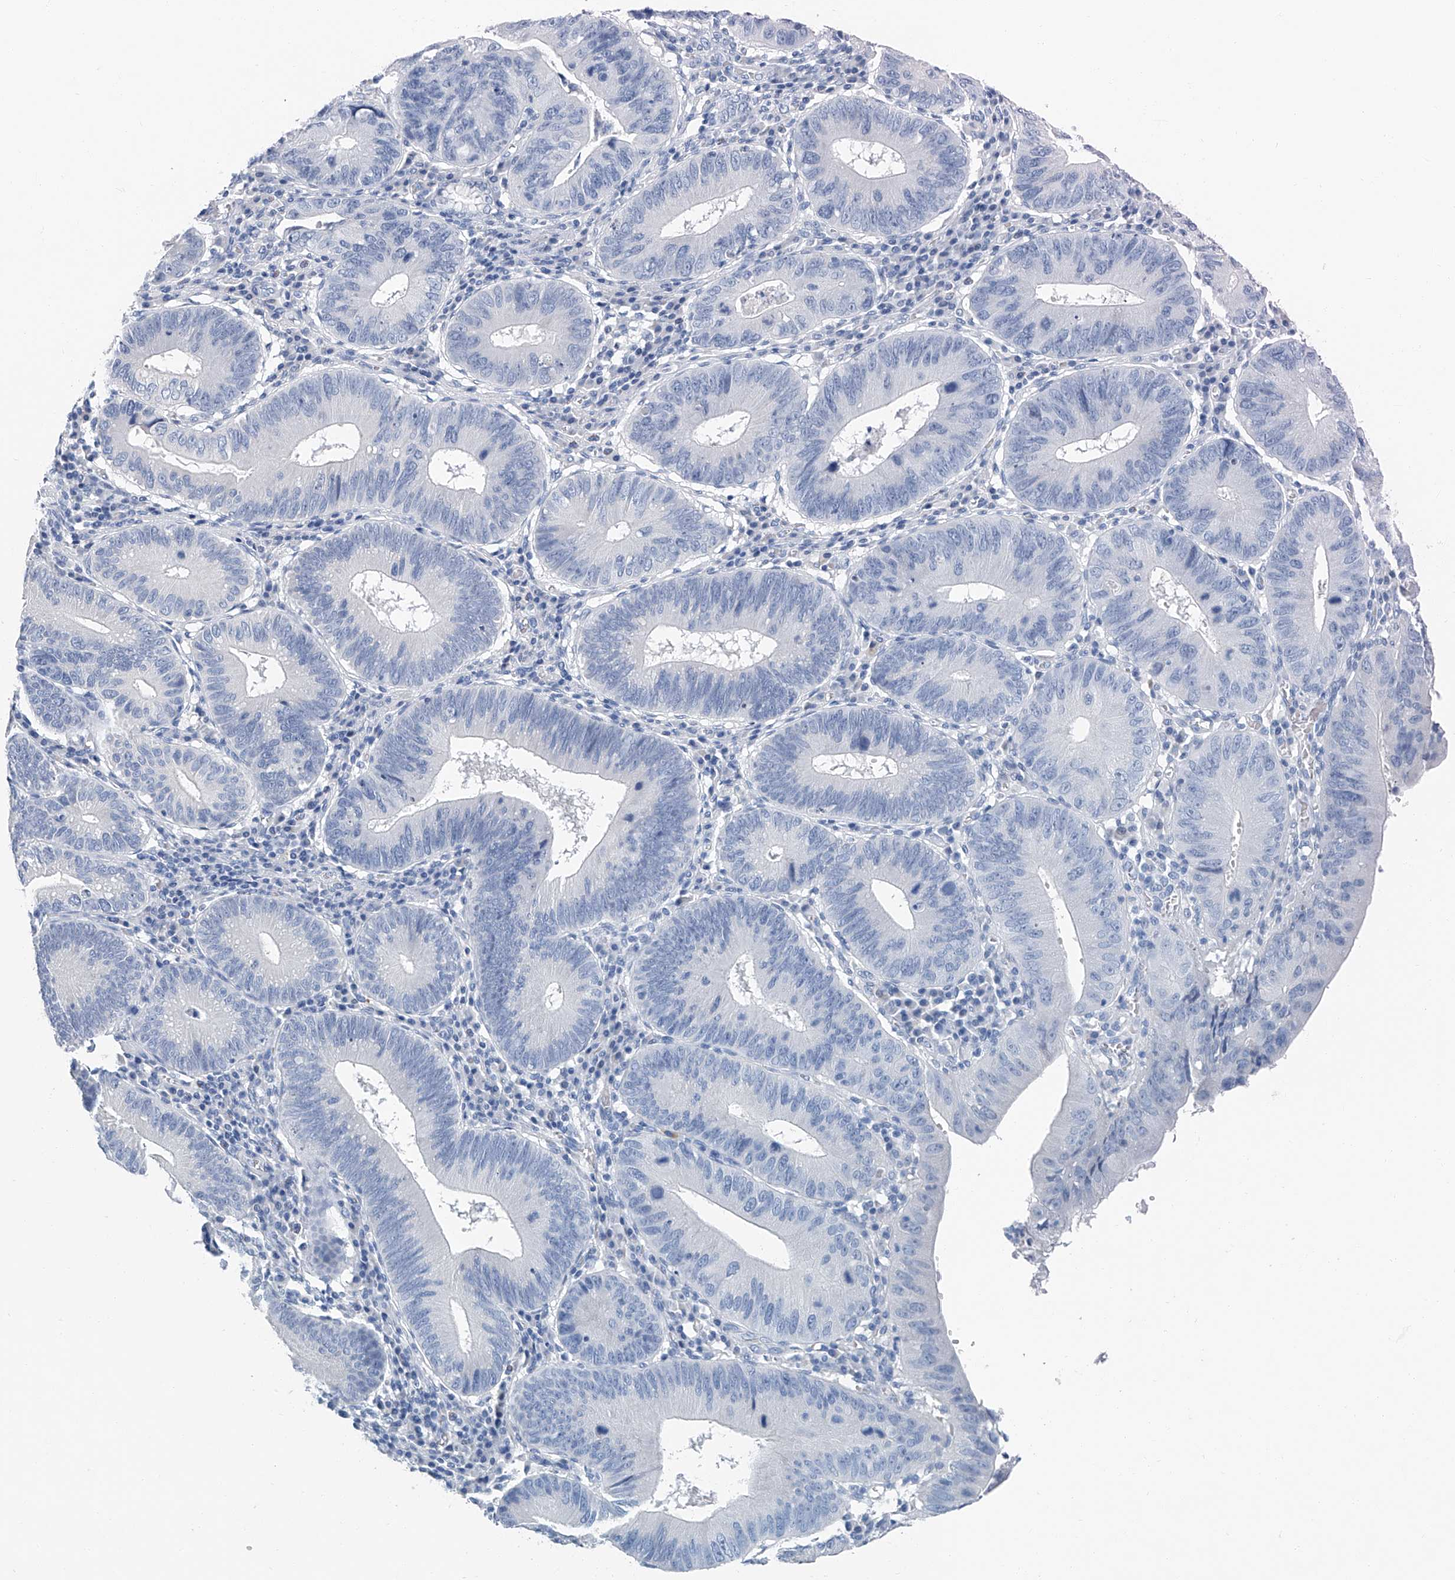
{"staining": {"intensity": "negative", "quantity": "none", "location": "none"}, "tissue": "stomach cancer", "cell_type": "Tumor cells", "image_type": "cancer", "snomed": [{"axis": "morphology", "description": "Adenocarcinoma, NOS"}, {"axis": "topography", "description": "Stomach"}], "caption": "The histopathology image exhibits no significant positivity in tumor cells of adenocarcinoma (stomach). (DAB (3,3'-diaminobenzidine) IHC visualized using brightfield microscopy, high magnification).", "gene": "CYP2A7", "patient": {"sex": "male", "age": 59}}